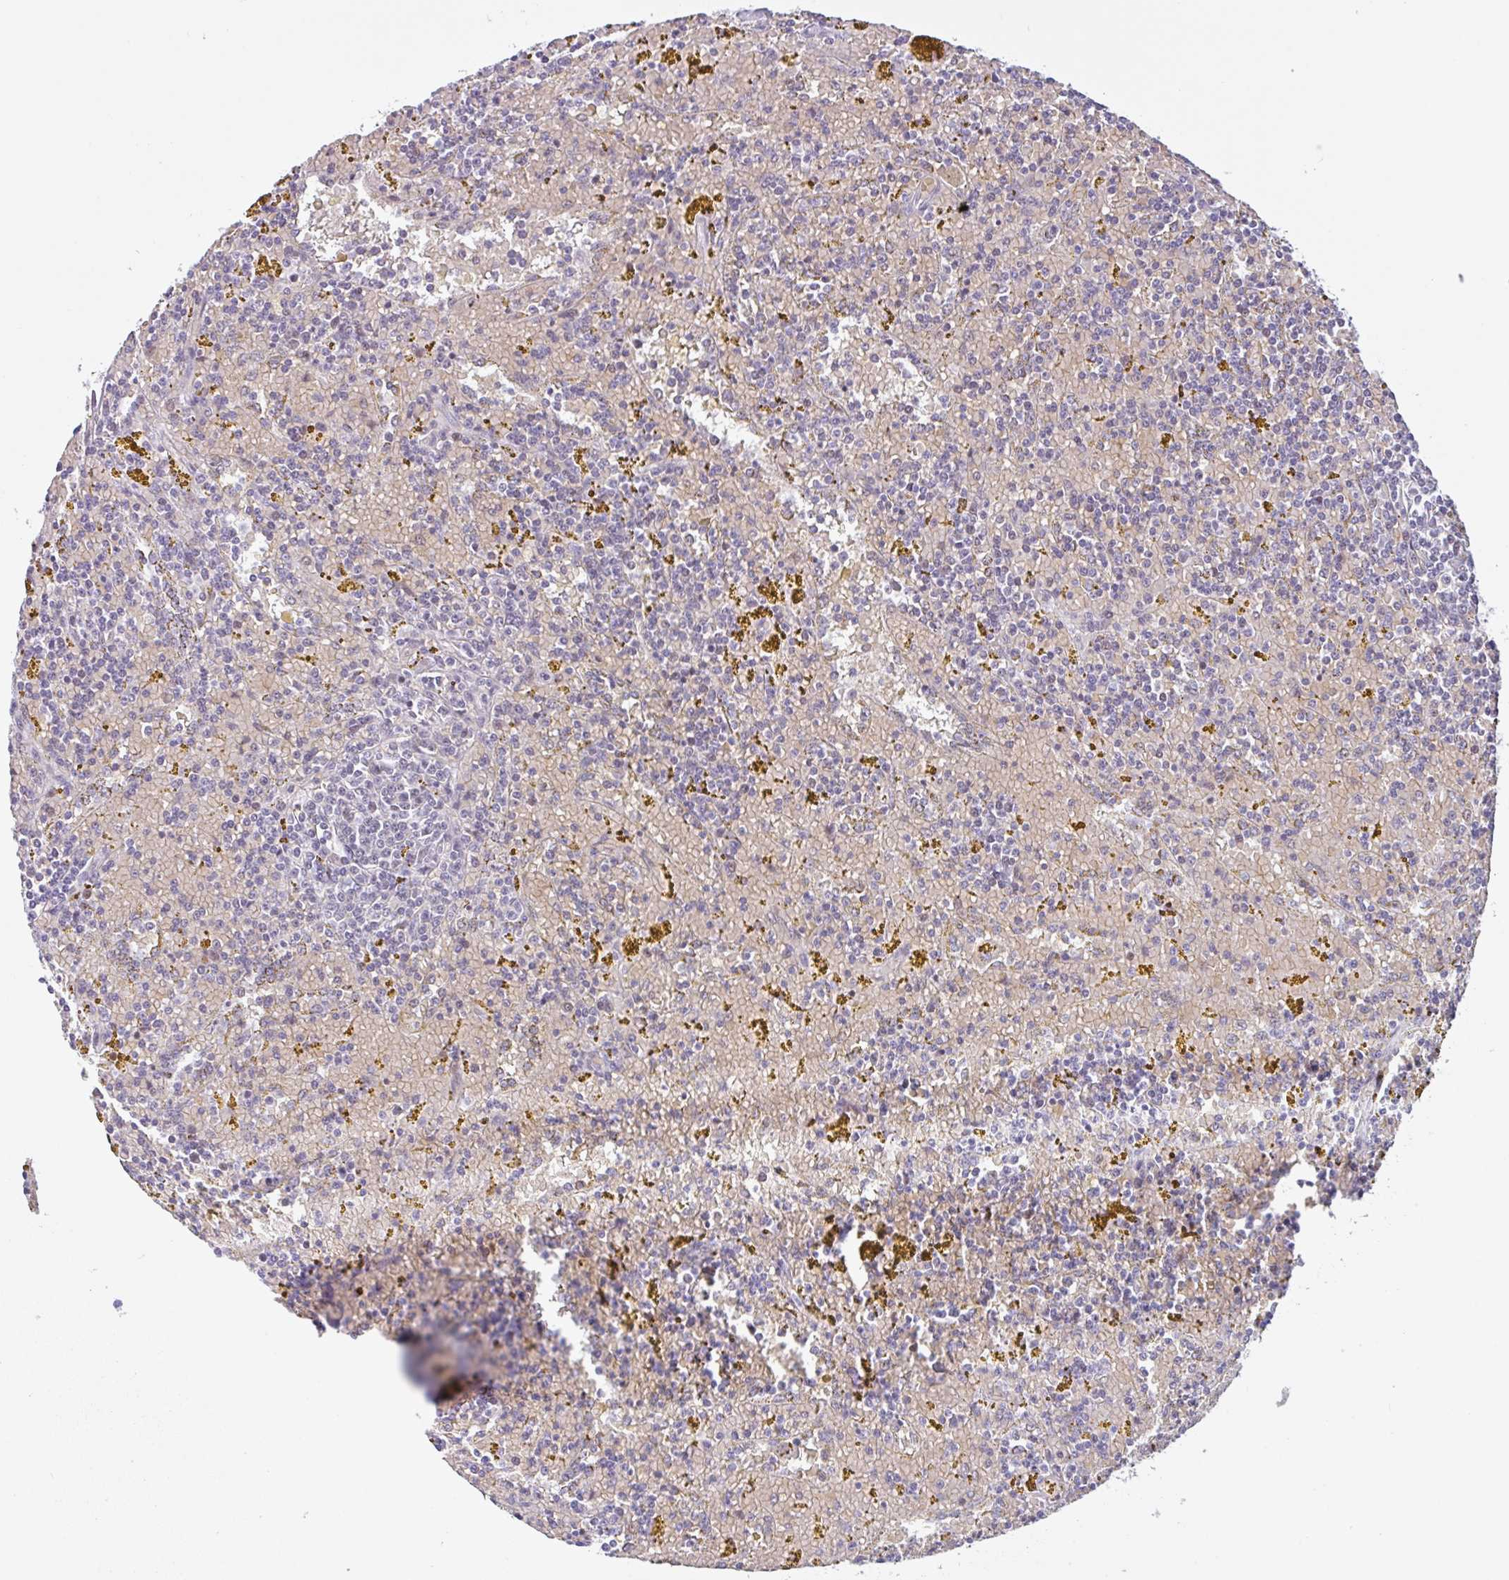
{"staining": {"intensity": "negative", "quantity": "none", "location": "none"}, "tissue": "lymphoma", "cell_type": "Tumor cells", "image_type": "cancer", "snomed": [{"axis": "morphology", "description": "Malignant lymphoma, non-Hodgkin's type, Low grade"}, {"axis": "topography", "description": "Spleen"}, {"axis": "topography", "description": "Lymph node"}], "caption": "Immunohistochemistry histopathology image of neoplastic tissue: malignant lymphoma, non-Hodgkin's type (low-grade) stained with DAB demonstrates no significant protein staining in tumor cells.", "gene": "RHAG", "patient": {"sex": "female", "age": 66}}